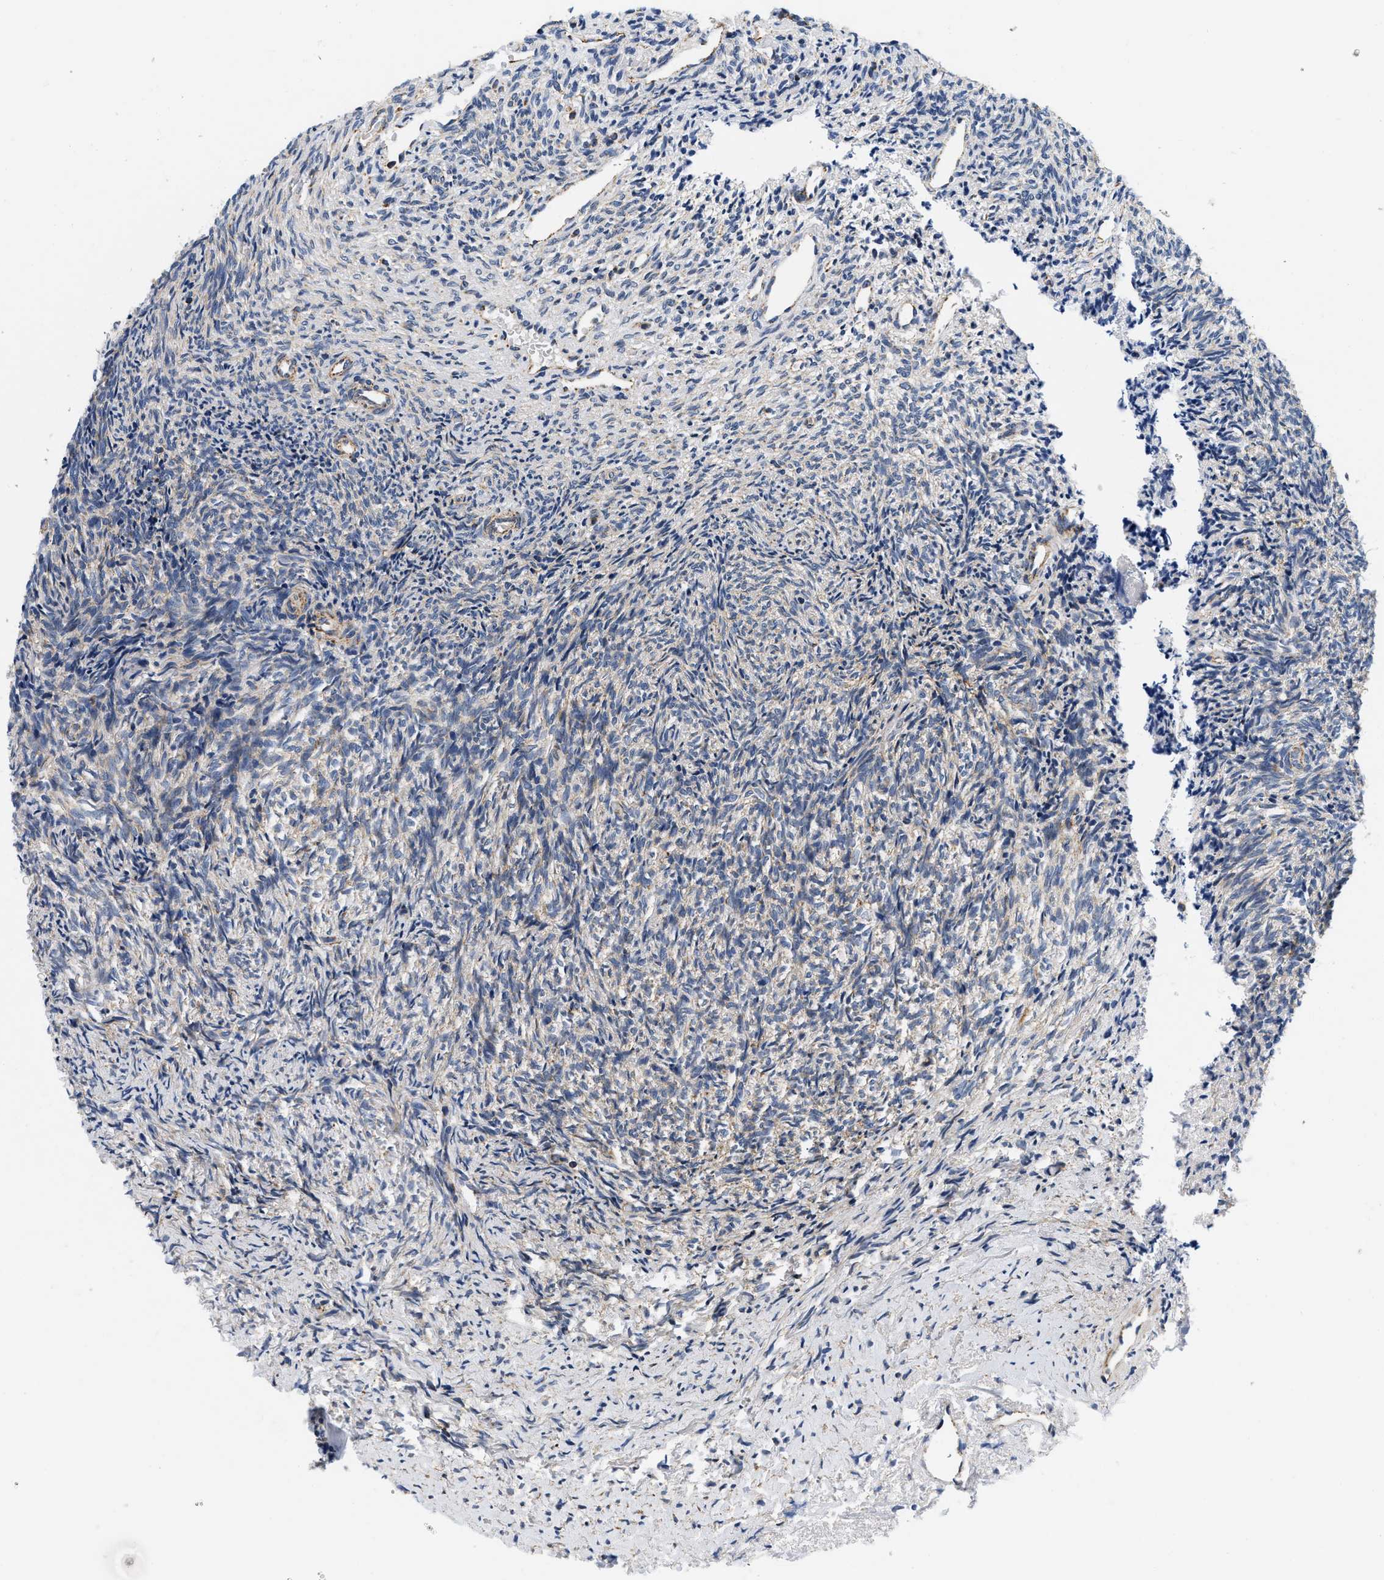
{"staining": {"intensity": "negative", "quantity": "none", "location": "none"}, "tissue": "ovary", "cell_type": "Ovarian stroma cells", "image_type": "normal", "snomed": [{"axis": "morphology", "description": "Normal tissue, NOS"}, {"axis": "topography", "description": "Ovary"}], "caption": "High magnification brightfield microscopy of benign ovary stained with DAB (3,3'-diaminobenzidine) (brown) and counterstained with hematoxylin (blue): ovarian stroma cells show no significant positivity.", "gene": "PDP1", "patient": {"sex": "female", "age": 41}}